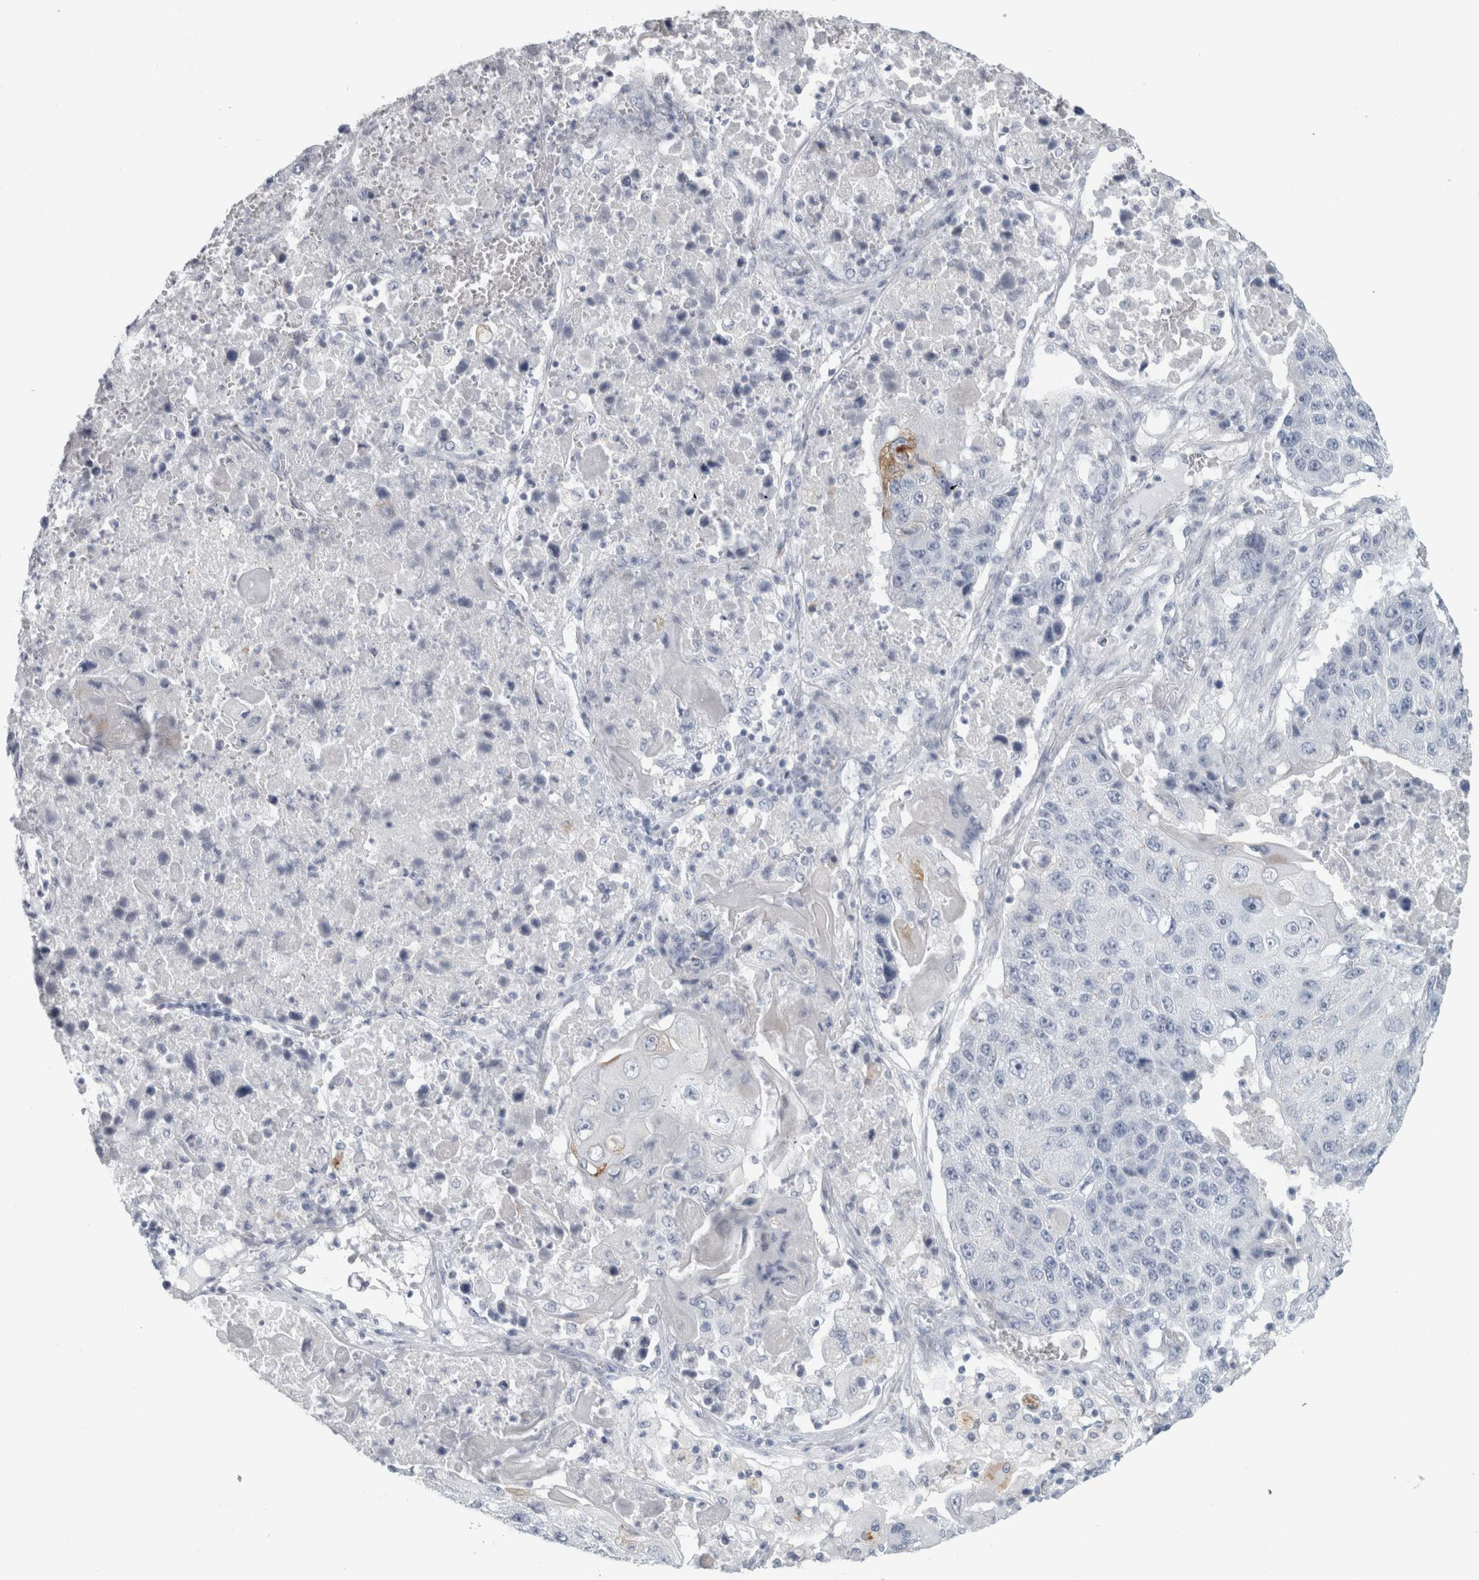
{"staining": {"intensity": "negative", "quantity": "none", "location": "none"}, "tissue": "lung cancer", "cell_type": "Tumor cells", "image_type": "cancer", "snomed": [{"axis": "morphology", "description": "Squamous cell carcinoma, NOS"}, {"axis": "topography", "description": "Lung"}], "caption": "IHC image of human lung squamous cell carcinoma stained for a protein (brown), which exhibits no staining in tumor cells.", "gene": "CPE", "patient": {"sex": "male", "age": 61}}